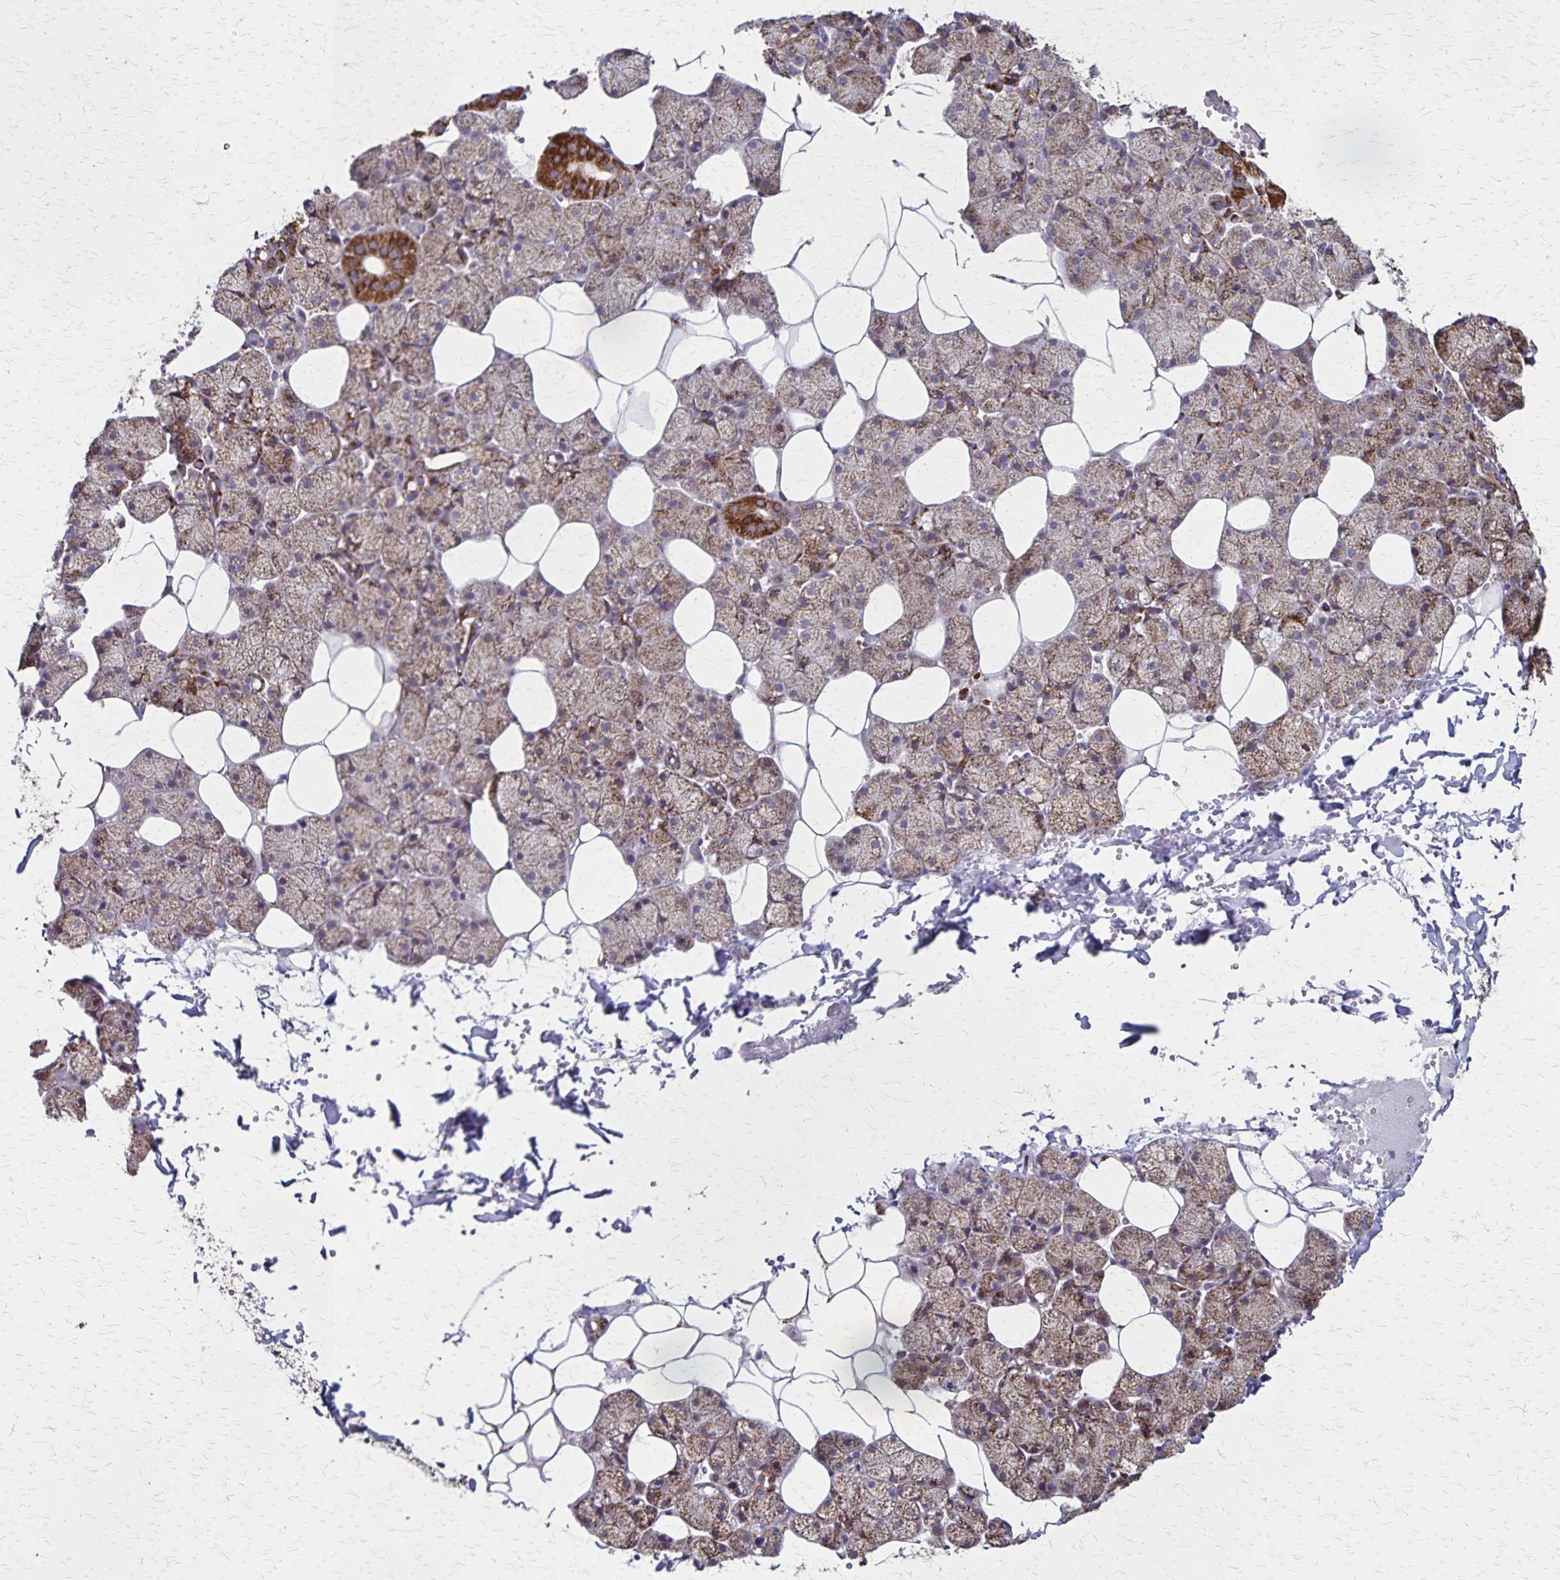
{"staining": {"intensity": "moderate", "quantity": ">75%", "location": "cytoplasmic/membranous"}, "tissue": "salivary gland", "cell_type": "Glandular cells", "image_type": "normal", "snomed": [{"axis": "morphology", "description": "Normal tissue, NOS"}, {"axis": "topography", "description": "Salivary gland"}], "caption": "Brown immunohistochemical staining in unremarkable salivary gland displays moderate cytoplasmic/membranous expression in about >75% of glandular cells.", "gene": "NFS1", "patient": {"sex": "male", "age": 38}}